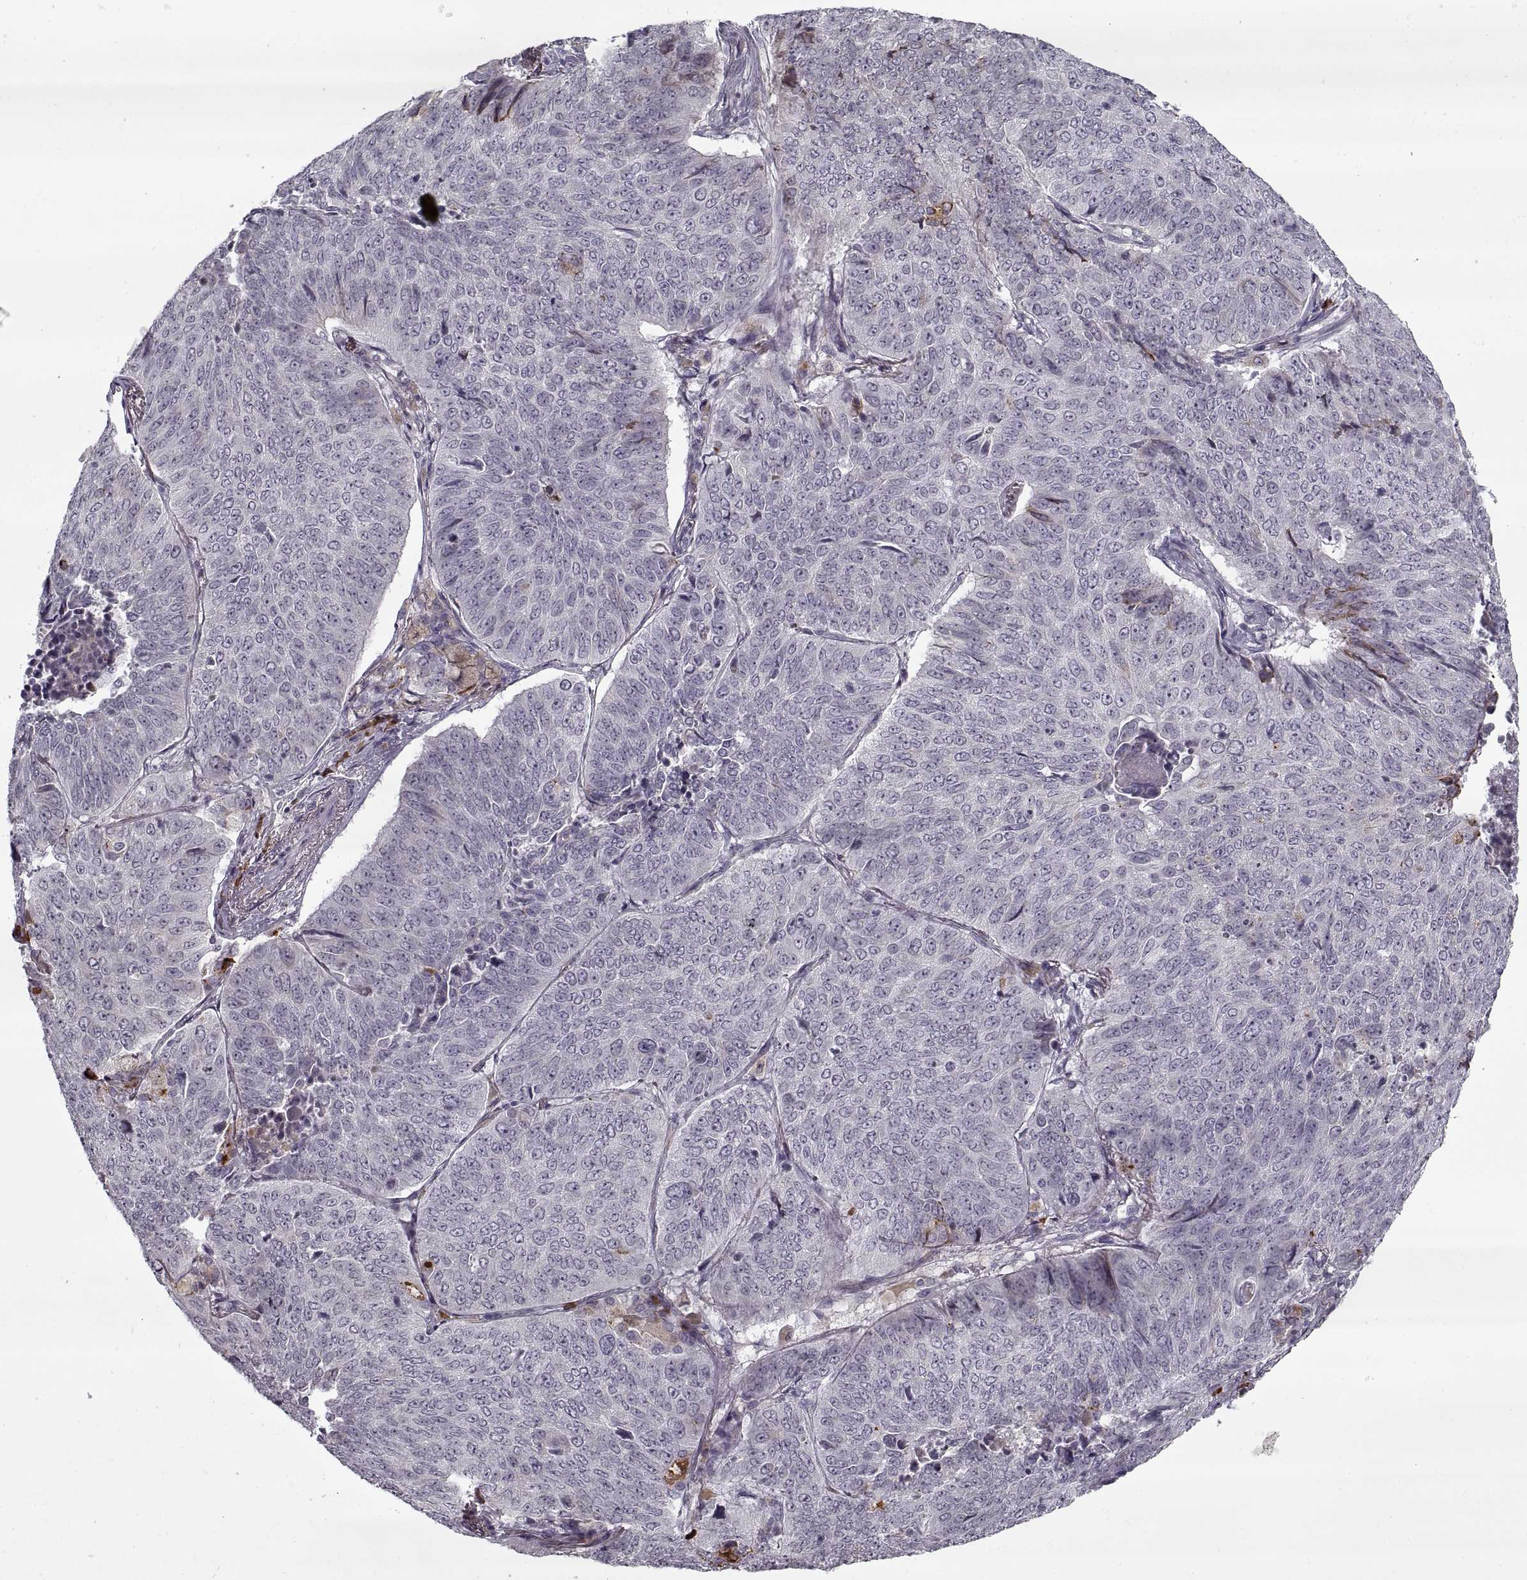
{"staining": {"intensity": "negative", "quantity": "none", "location": "none"}, "tissue": "lung cancer", "cell_type": "Tumor cells", "image_type": "cancer", "snomed": [{"axis": "morphology", "description": "Normal tissue, NOS"}, {"axis": "morphology", "description": "Squamous cell carcinoma, NOS"}, {"axis": "topography", "description": "Bronchus"}, {"axis": "topography", "description": "Lung"}], "caption": "Immunohistochemistry of human squamous cell carcinoma (lung) demonstrates no expression in tumor cells.", "gene": "GAD2", "patient": {"sex": "male", "age": 64}}